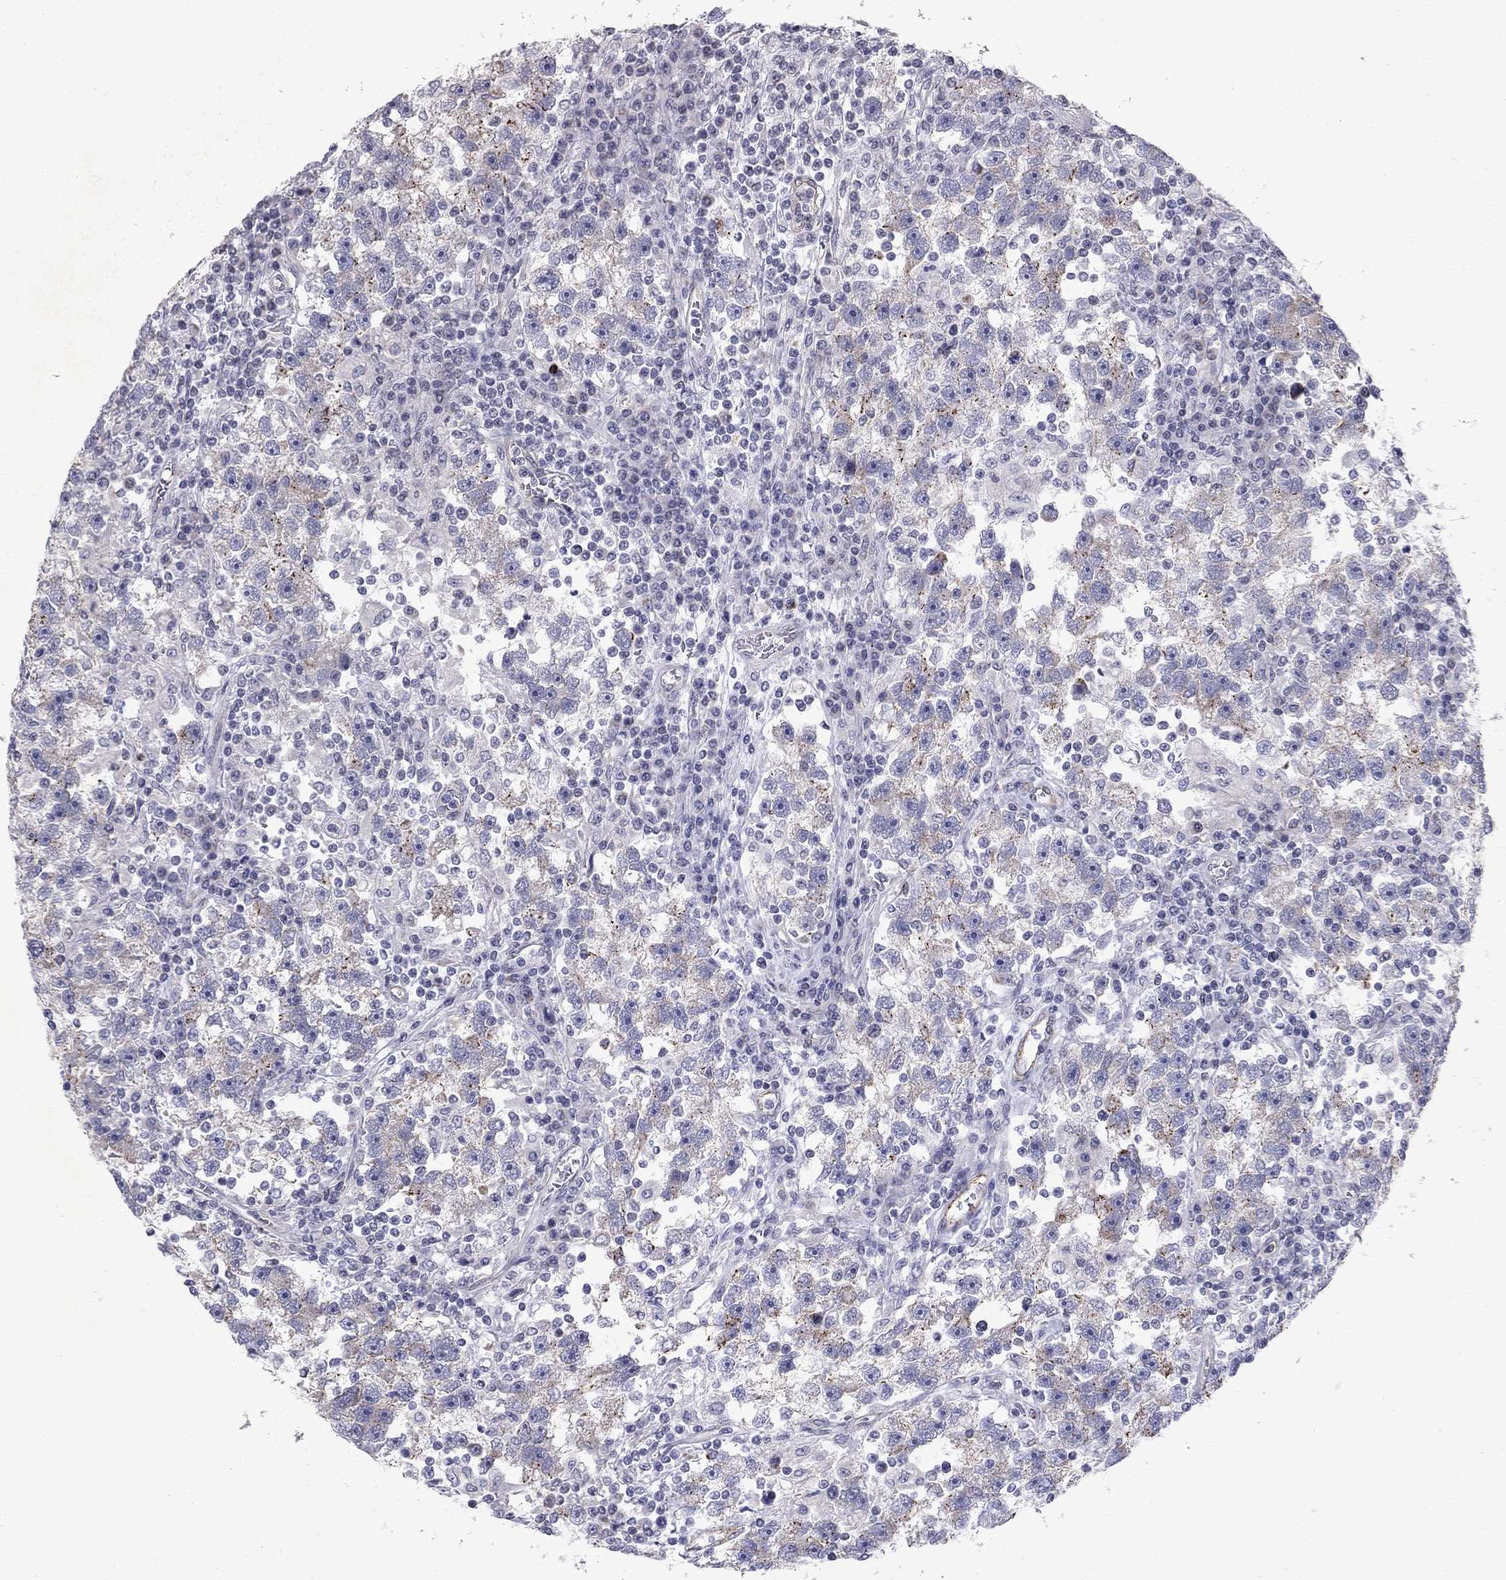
{"staining": {"intensity": "moderate", "quantity": "25%-75%", "location": "cytoplasmic/membranous"}, "tissue": "testis cancer", "cell_type": "Tumor cells", "image_type": "cancer", "snomed": [{"axis": "morphology", "description": "Seminoma, NOS"}, {"axis": "topography", "description": "Testis"}], "caption": "Testis seminoma stained for a protein (brown) reveals moderate cytoplasmic/membranous positive expression in about 25%-75% of tumor cells.", "gene": "CLIC6", "patient": {"sex": "male", "age": 47}}